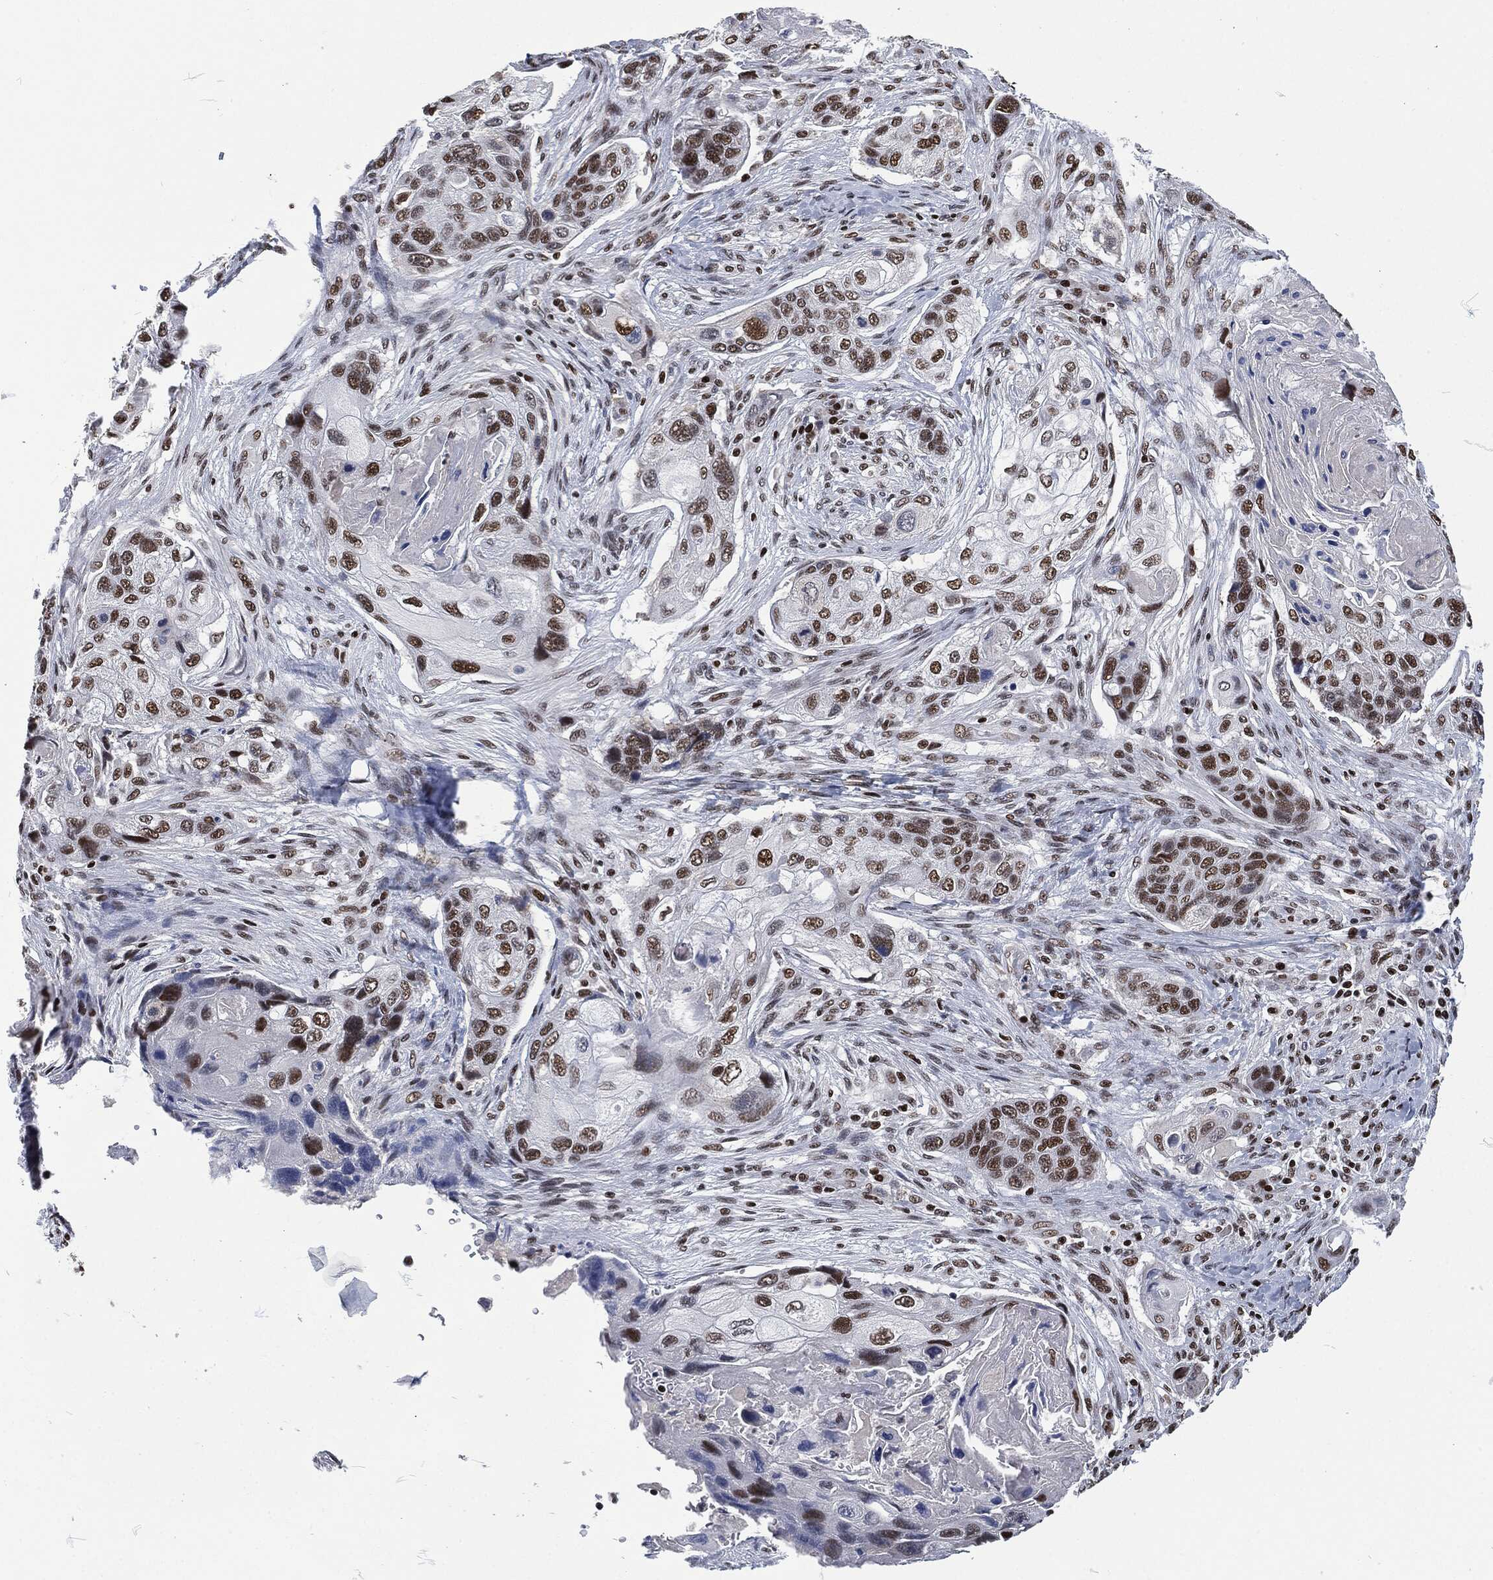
{"staining": {"intensity": "strong", "quantity": "25%-75%", "location": "nuclear"}, "tissue": "lung cancer", "cell_type": "Tumor cells", "image_type": "cancer", "snomed": [{"axis": "morphology", "description": "Normal tissue, NOS"}, {"axis": "morphology", "description": "Squamous cell carcinoma, NOS"}, {"axis": "topography", "description": "Bronchus"}, {"axis": "topography", "description": "Lung"}], "caption": "Strong nuclear expression for a protein is identified in approximately 25%-75% of tumor cells of squamous cell carcinoma (lung) using IHC.", "gene": "DCPS", "patient": {"sex": "male", "age": 69}}